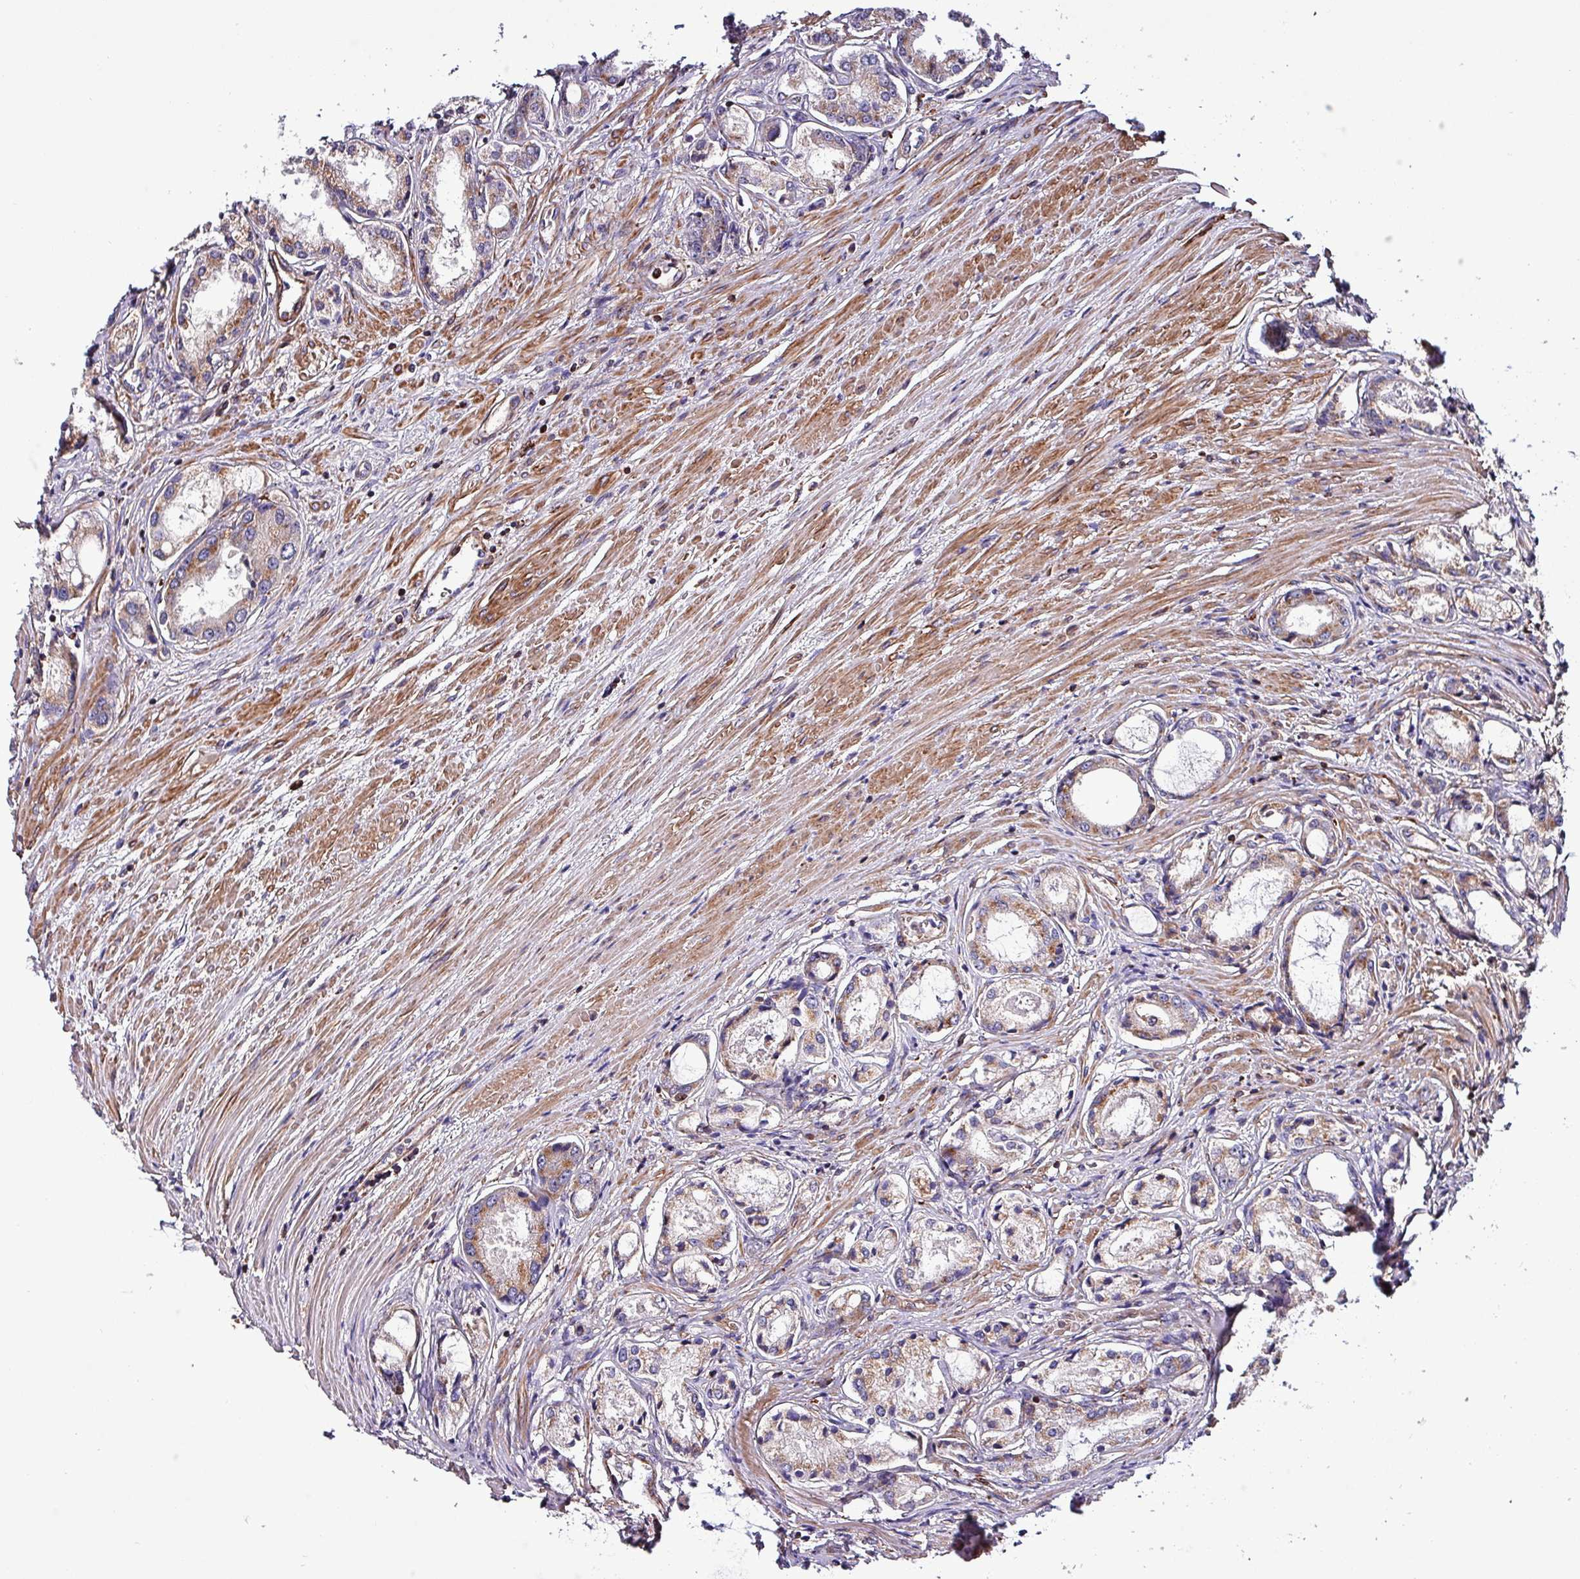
{"staining": {"intensity": "moderate", "quantity": "<25%", "location": "cytoplasmic/membranous"}, "tissue": "prostate cancer", "cell_type": "Tumor cells", "image_type": "cancer", "snomed": [{"axis": "morphology", "description": "Adenocarcinoma, Low grade"}, {"axis": "topography", "description": "Prostate"}], "caption": "Immunohistochemical staining of prostate cancer reveals low levels of moderate cytoplasmic/membranous protein staining in about <25% of tumor cells.", "gene": "VAMP4", "patient": {"sex": "male", "age": 68}}